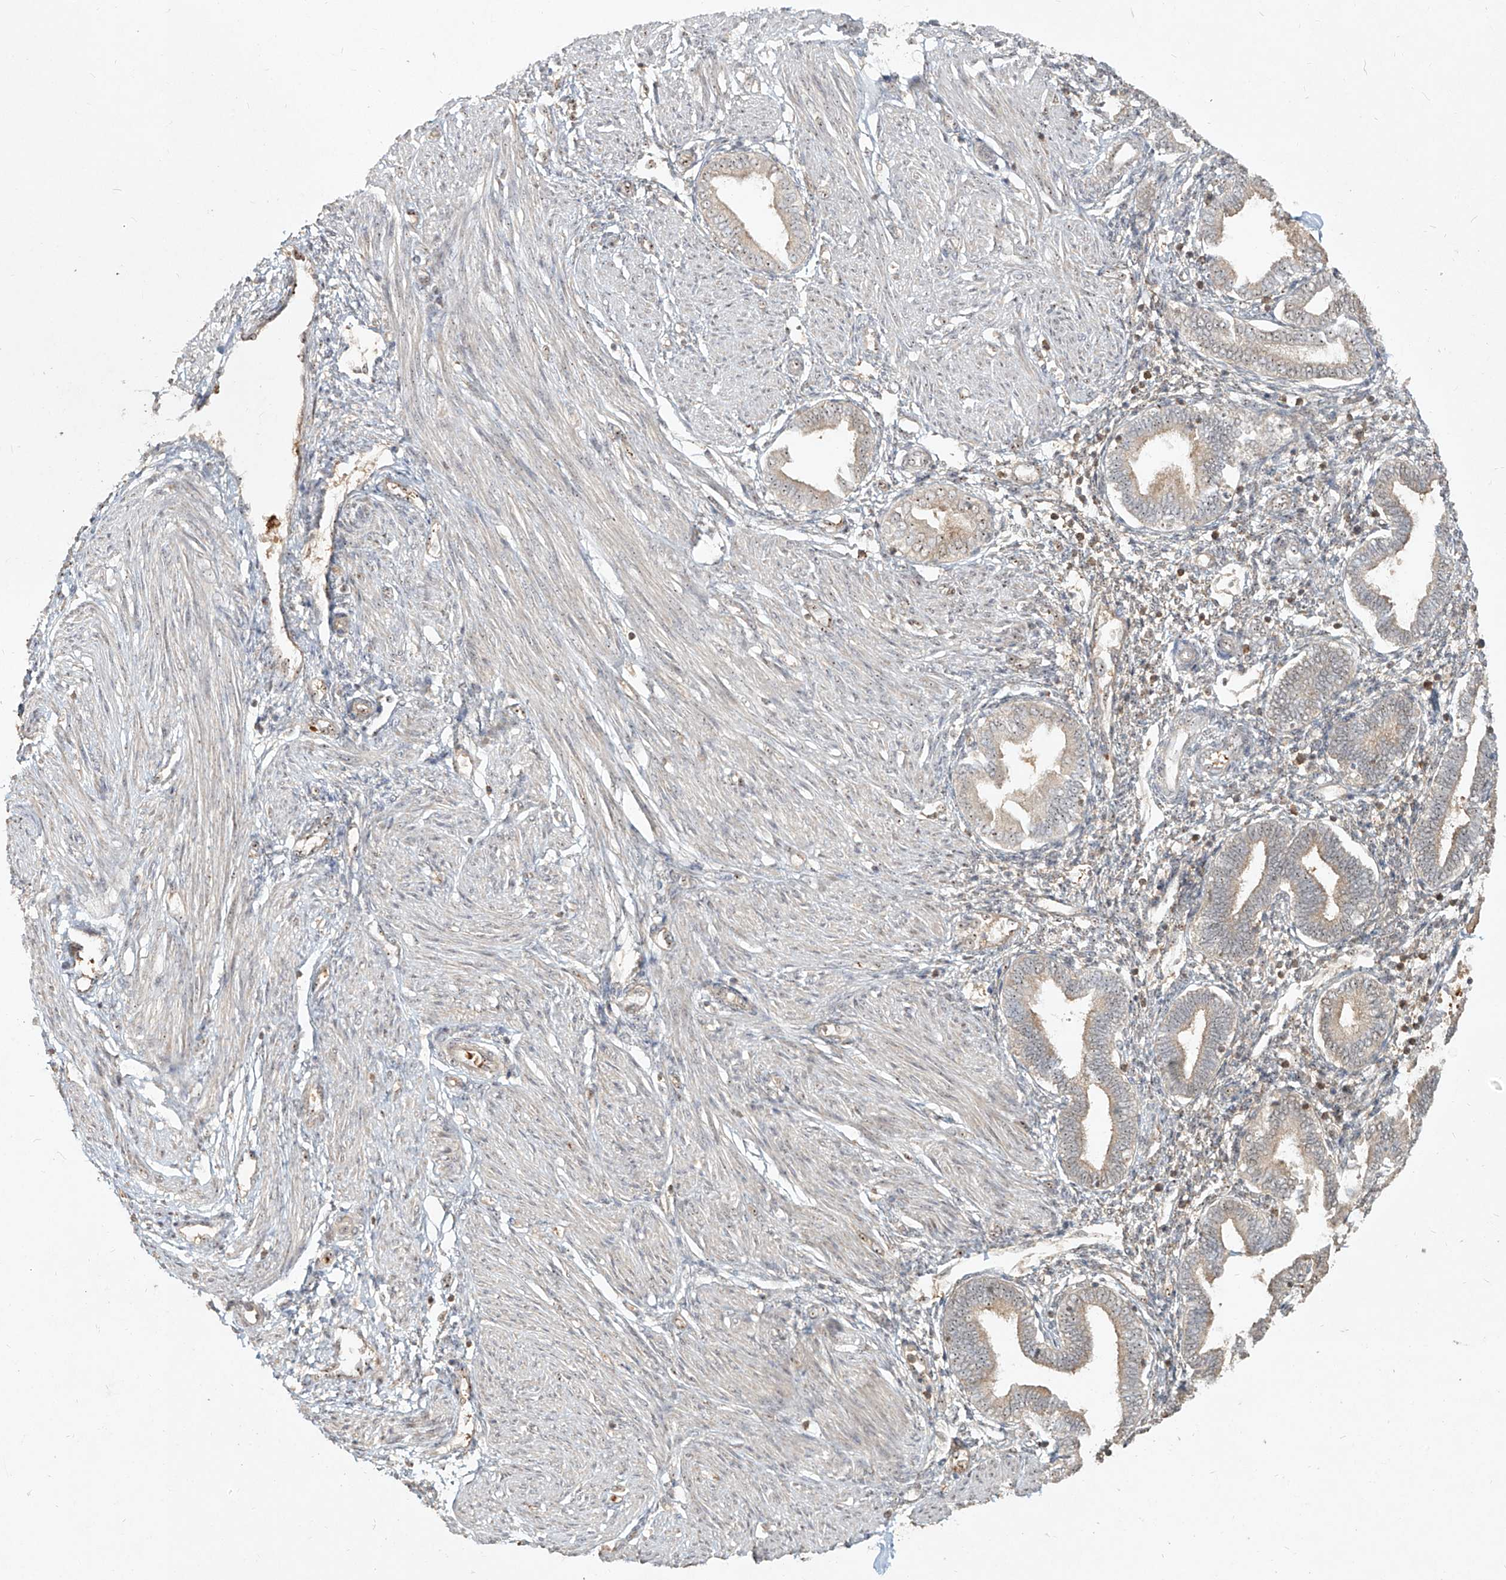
{"staining": {"intensity": "negative", "quantity": "none", "location": "none"}, "tissue": "endometrium", "cell_type": "Cells in endometrial stroma", "image_type": "normal", "snomed": [{"axis": "morphology", "description": "Normal tissue, NOS"}, {"axis": "topography", "description": "Endometrium"}], "caption": "Immunohistochemistry histopathology image of normal endometrium stained for a protein (brown), which shows no staining in cells in endometrial stroma.", "gene": "BYSL", "patient": {"sex": "female", "age": 53}}